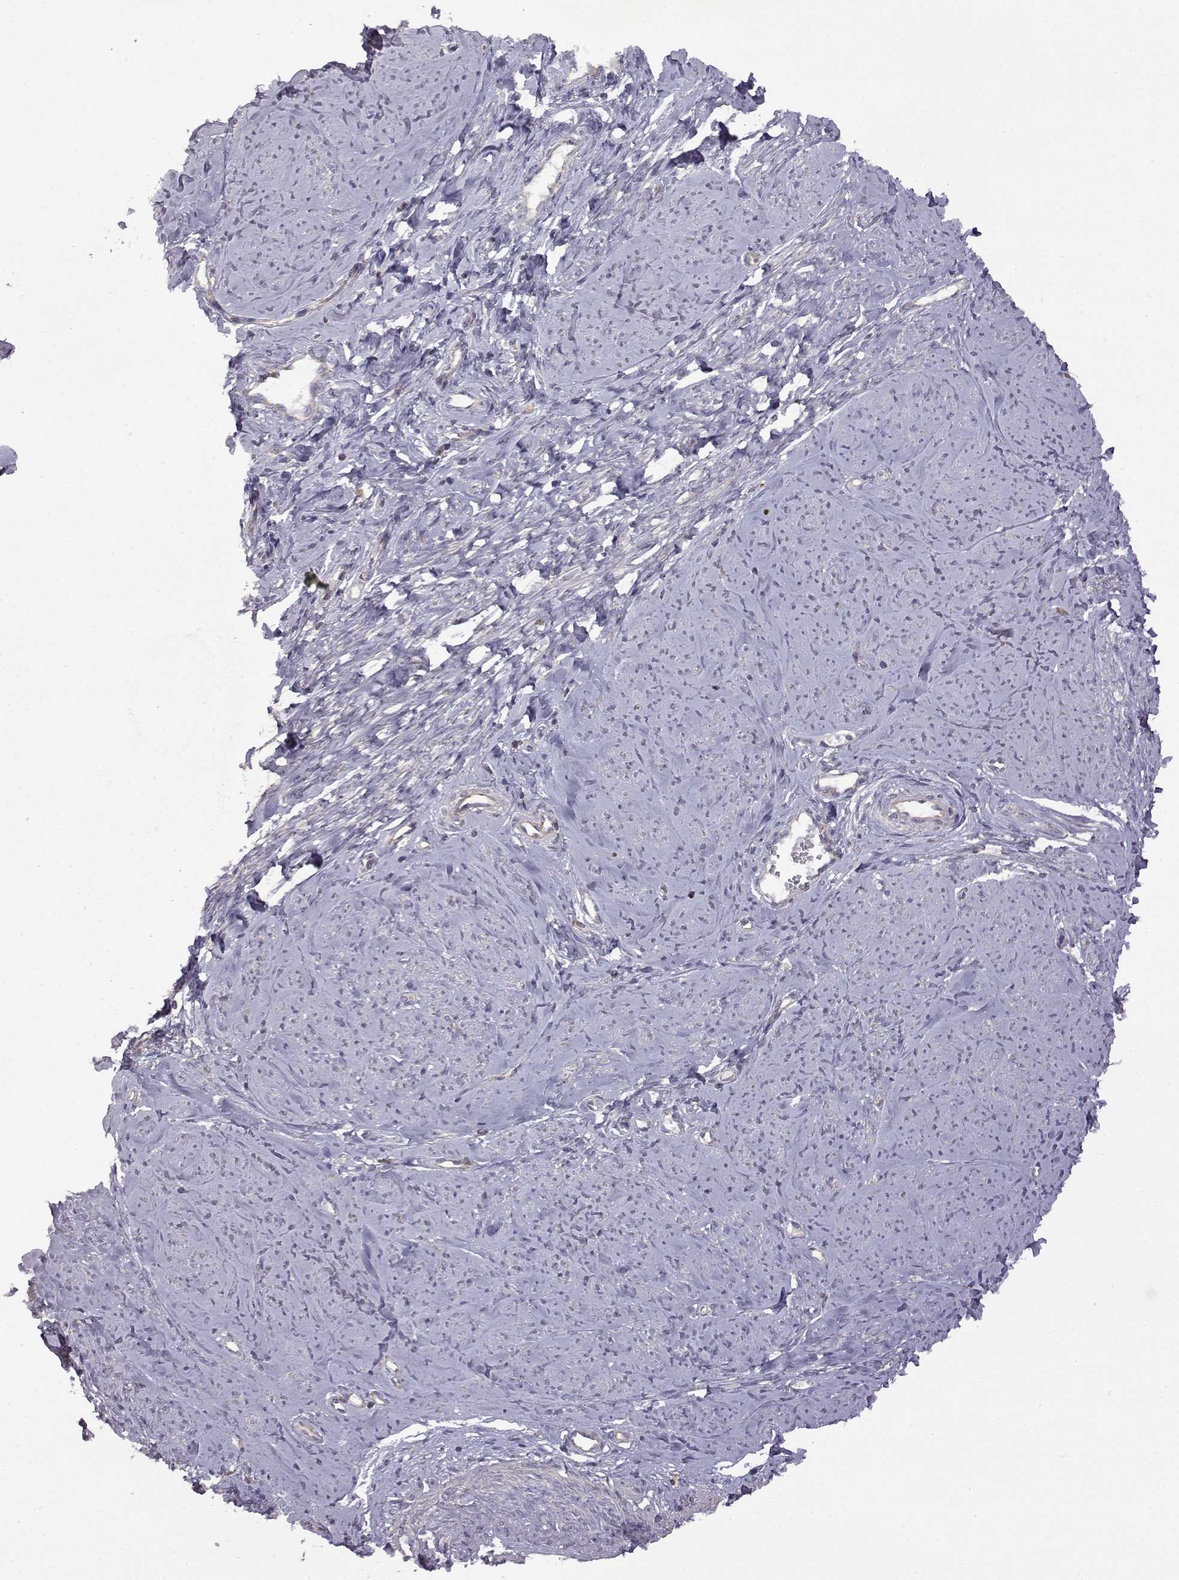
{"staining": {"intensity": "weak", "quantity": "<25%", "location": "cytoplasmic/membranous"}, "tissue": "smooth muscle", "cell_type": "Smooth muscle cells", "image_type": "normal", "snomed": [{"axis": "morphology", "description": "Normal tissue, NOS"}, {"axis": "topography", "description": "Smooth muscle"}], "caption": "Immunohistochemical staining of unremarkable smooth muscle exhibits no significant staining in smooth muscle cells. Nuclei are stained in blue.", "gene": "DDC", "patient": {"sex": "female", "age": 48}}